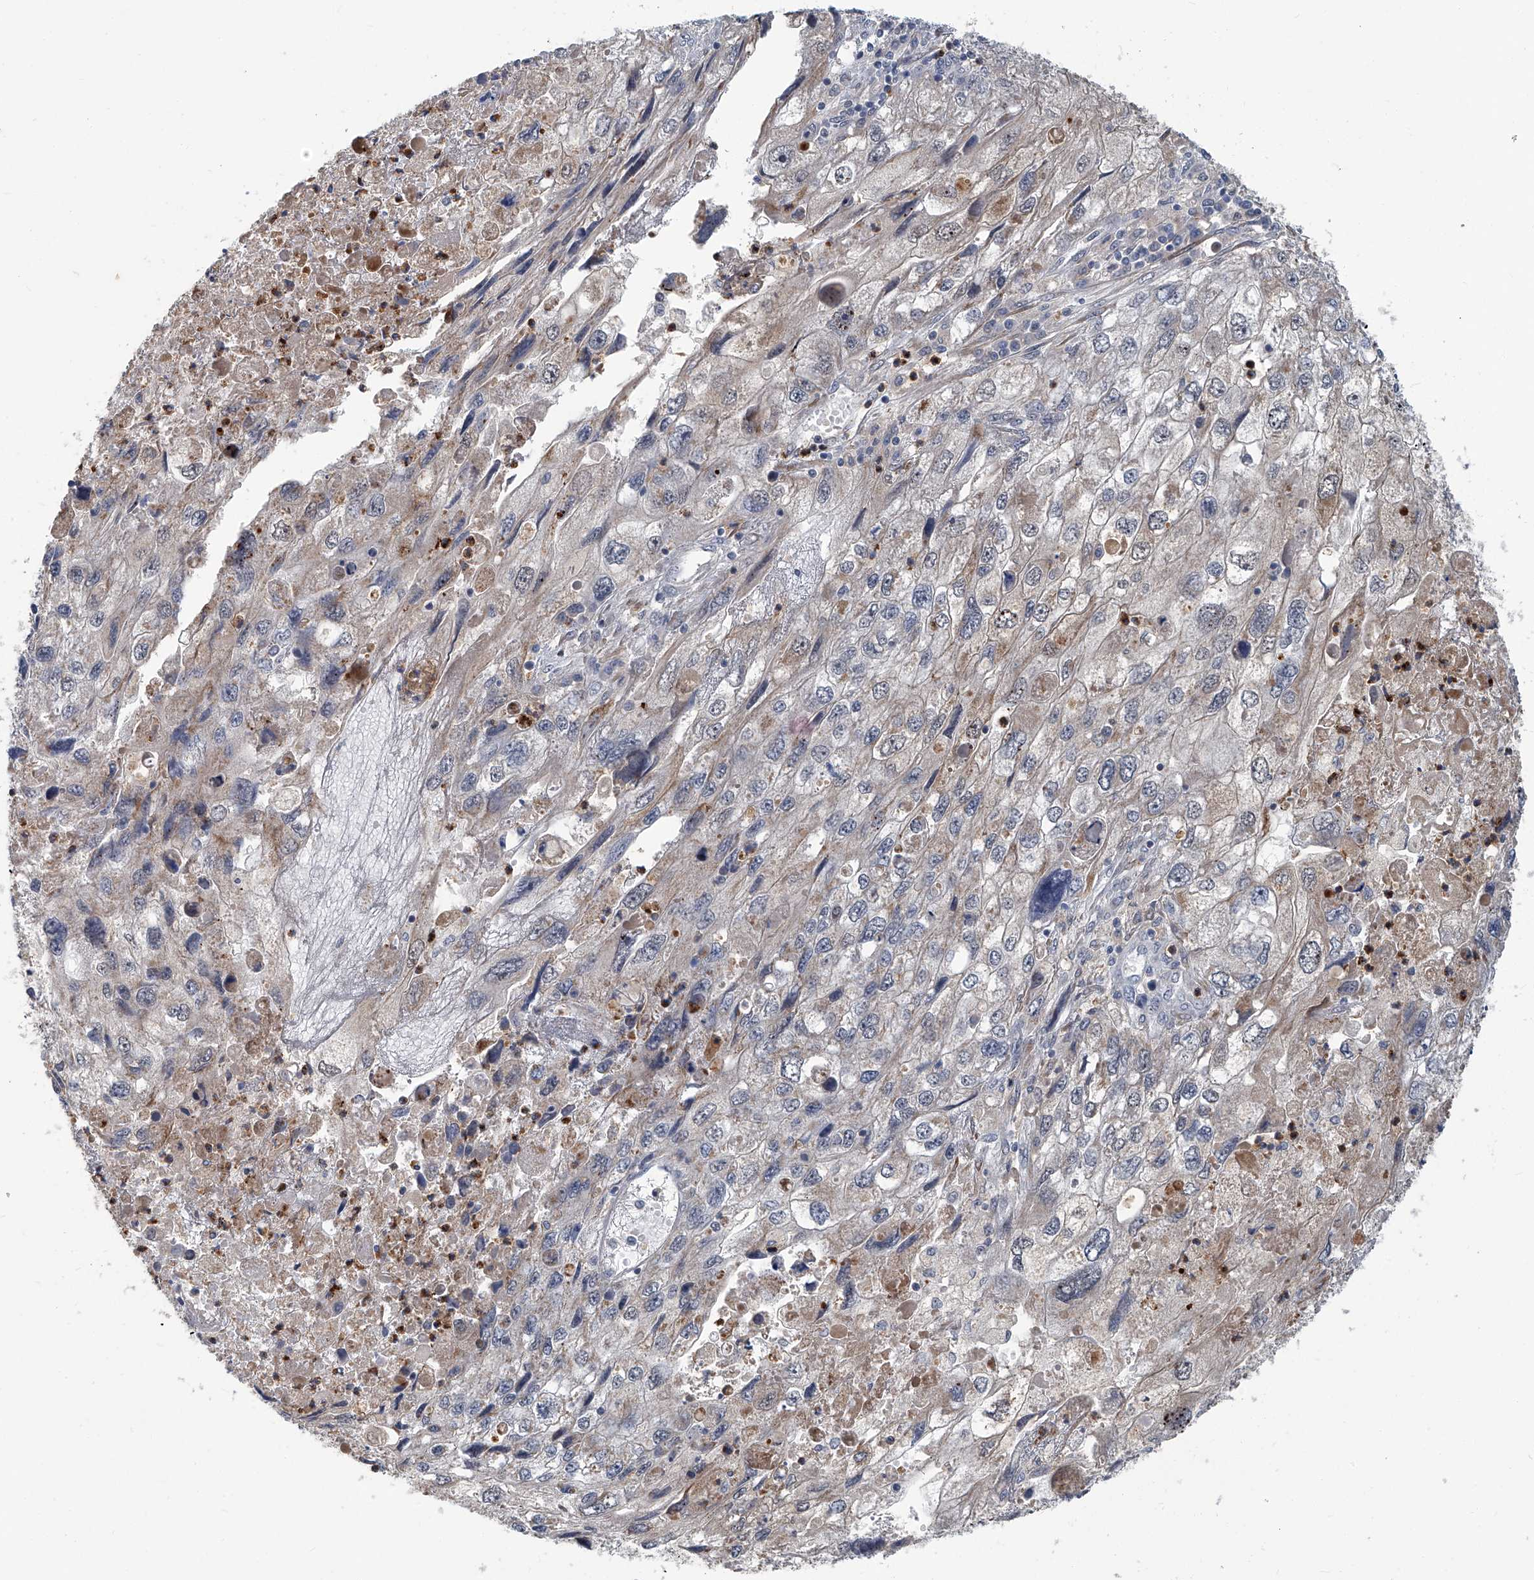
{"staining": {"intensity": "weak", "quantity": "25%-75%", "location": "cytoplasmic/membranous"}, "tissue": "endometrial cancer", "cell_type": "Tumor cells", "image_type": "cancer", "snomed": [{"axis": "morphology", "description": "Adenocarcinoma, NOS"}, {"axis": "topography", "description": "Endometrium"}], "caption": "Adenocarcinoma (endometrial) tissue reveals weak cytoplasmic/membranous expression in about 25%-75% of tumor cells, visualized by immunohistochemistry. The staining is performed using DAB brown chromogen to label protein expression. The nuclei are counter-stained blue using hematoxylin.", "gene": "AKNAD1", "patient": {"sex": "female", "age": 49}}